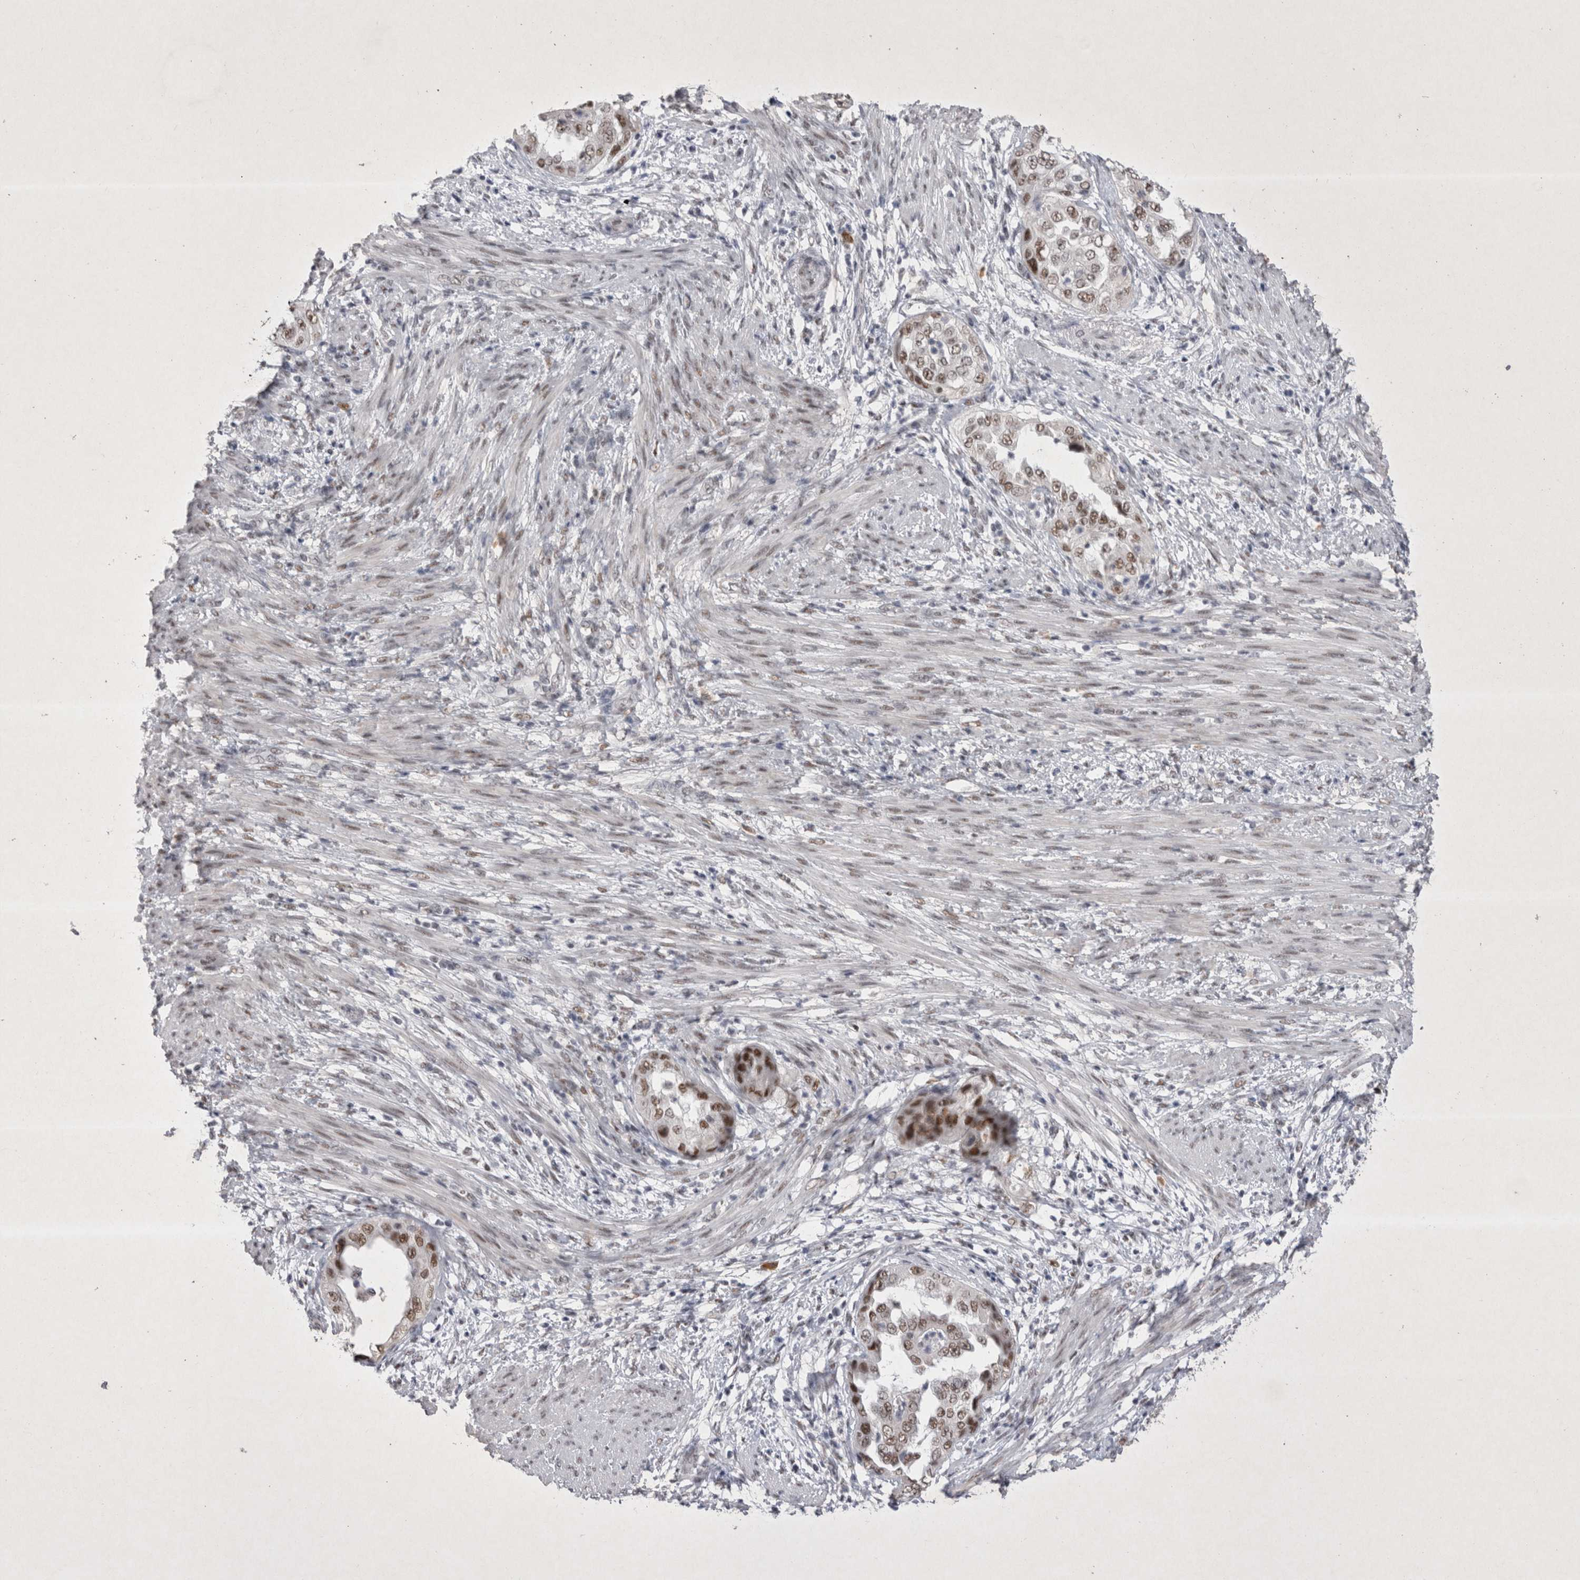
{"staining": {"intensity": "moderate", "quantity": ">75%", "location": "nuclear"}, "tissue": "endometrial cancer", "cell_type": "Tumor cells", "image_type": "cancer", "snomed": [{"axis": "morphology", "description": "Adenocarcinoma, NOS"}, {"axis": "topography", "description": "Endometrium"}], "caption": "Immunohistochemical staining of human adenocarcinoma (endometrial) exhibits medium levels of moderate nuclear protein positivity in about >75% of tumor cells. (DAB (3,3'-diaminobenzidine) = brown stain, brightfield microscopy at high magnification).", "gene": "RBM6", "patient": {"sex": "female", "age": 85}}